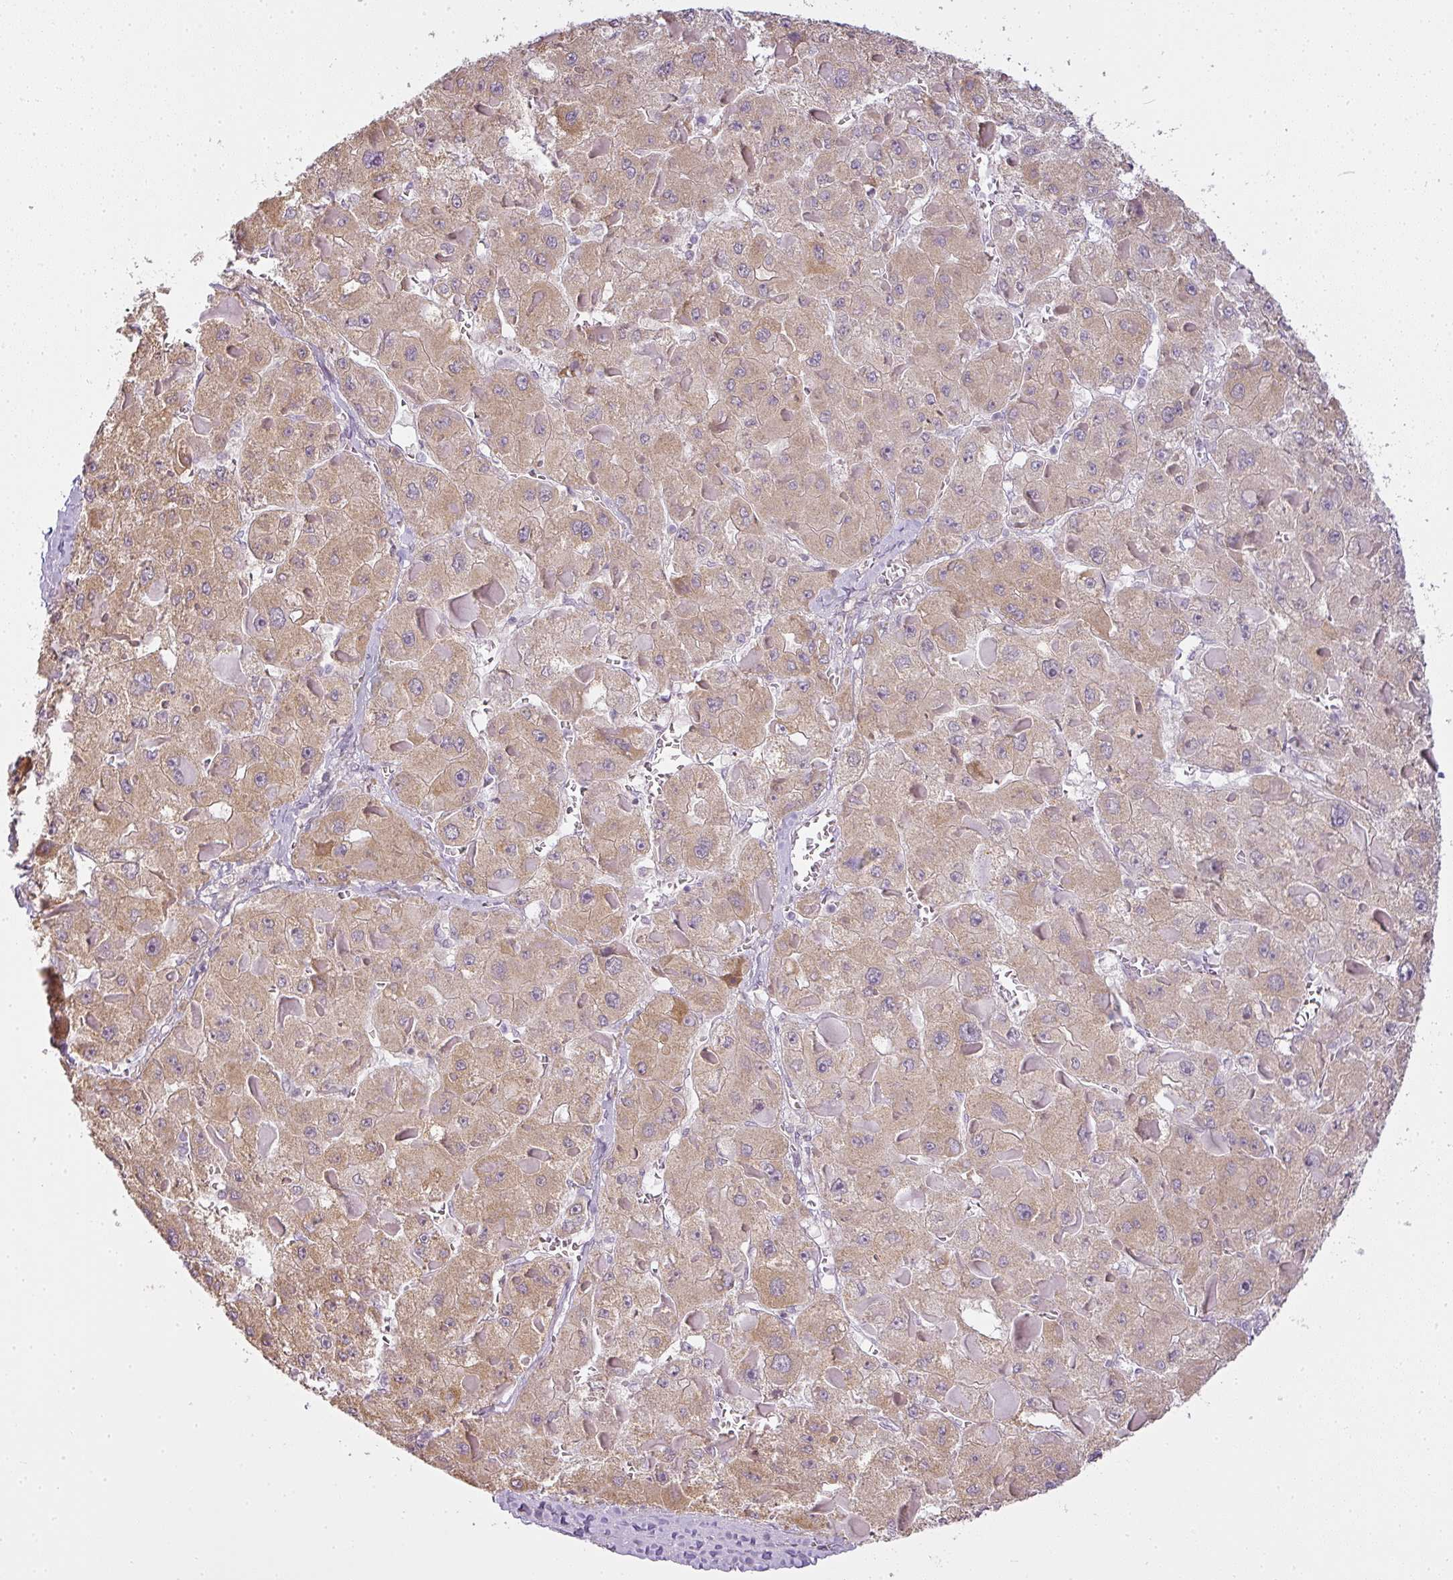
{"staining": {"intensity": "moderate", "quantity": ">75%", "location": "cytoplasmic/membranous"}, "tissue": "liver cancer", "cell_type": "Tumor cells", "image_type": "cancer", "snomed": [{"axis": "morphology", "description": "Carcinoma, Hepatocellular, NOS"}, {"axis": "topography", "description": "Liver"}], "caption": "Immunohistochemical staining of hepatocellular carcinoma (liver) exhibits moderate cytoplasmic/membranous protein expression in about >75% of tumor cells.", "gene": "LY75", "patient": {"sex": "female", "age": 73}}